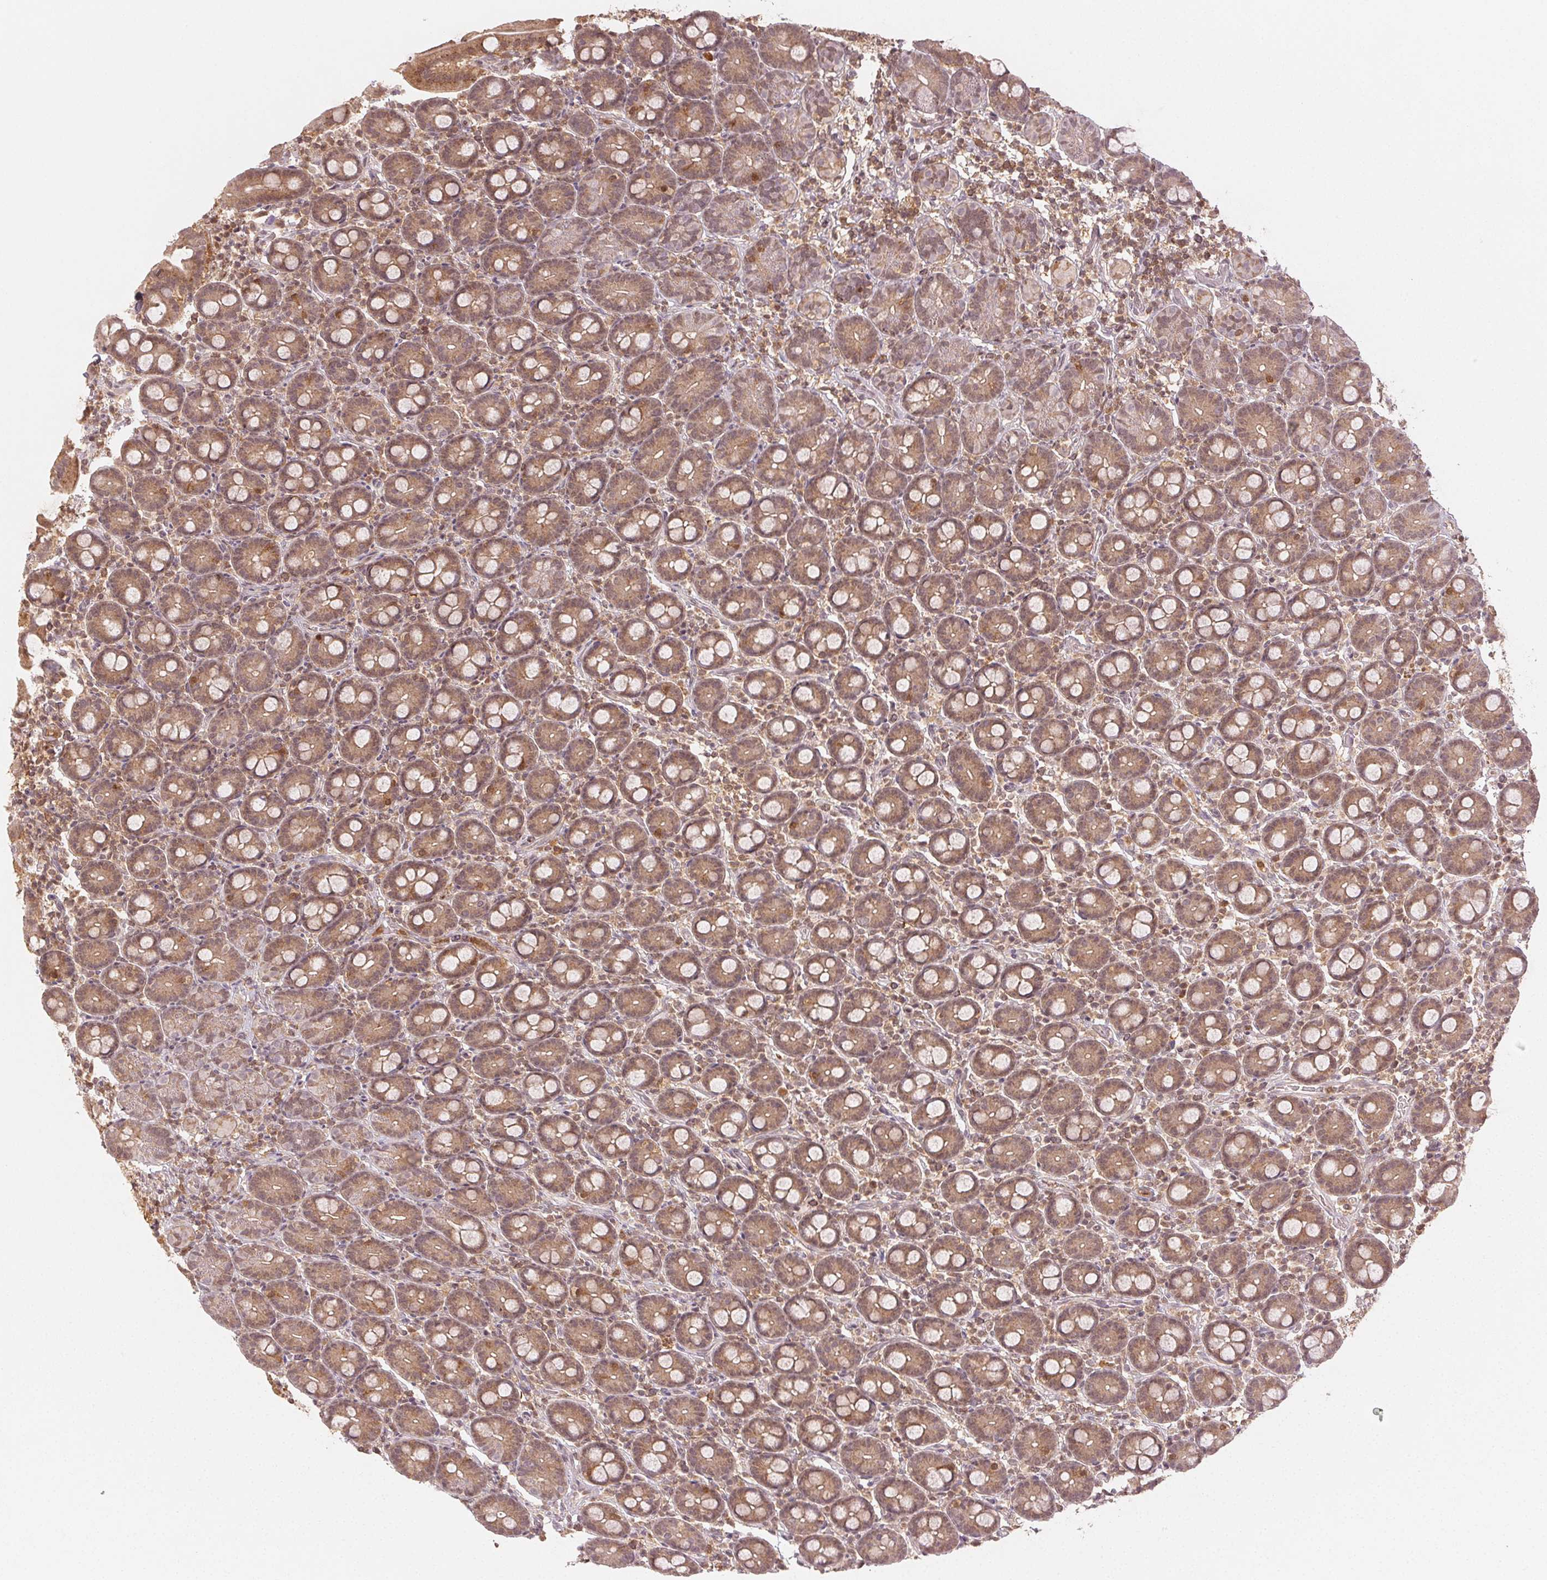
{"staining": {"intensity": "moderate", "quantity": ">75%", "location": "cytoplasmic/membranous,nuclear"}, "tissue": "small intestine", "cell_type": "Glandular cells", "image_type": "normal", "snomed": [{"axis": "morphology", "description": "Normal tissue, NOS"}, {"axis": "topography", "description": "Small intestine"}], "caption": "Human small intestine stained with a brown dye reveals moderate cytoplasmic/membranous,nuclear positive positivity in about >75% of glandular cells.", "gene": "MAPK14", "patient": {"sex": "male", "age": 26}}